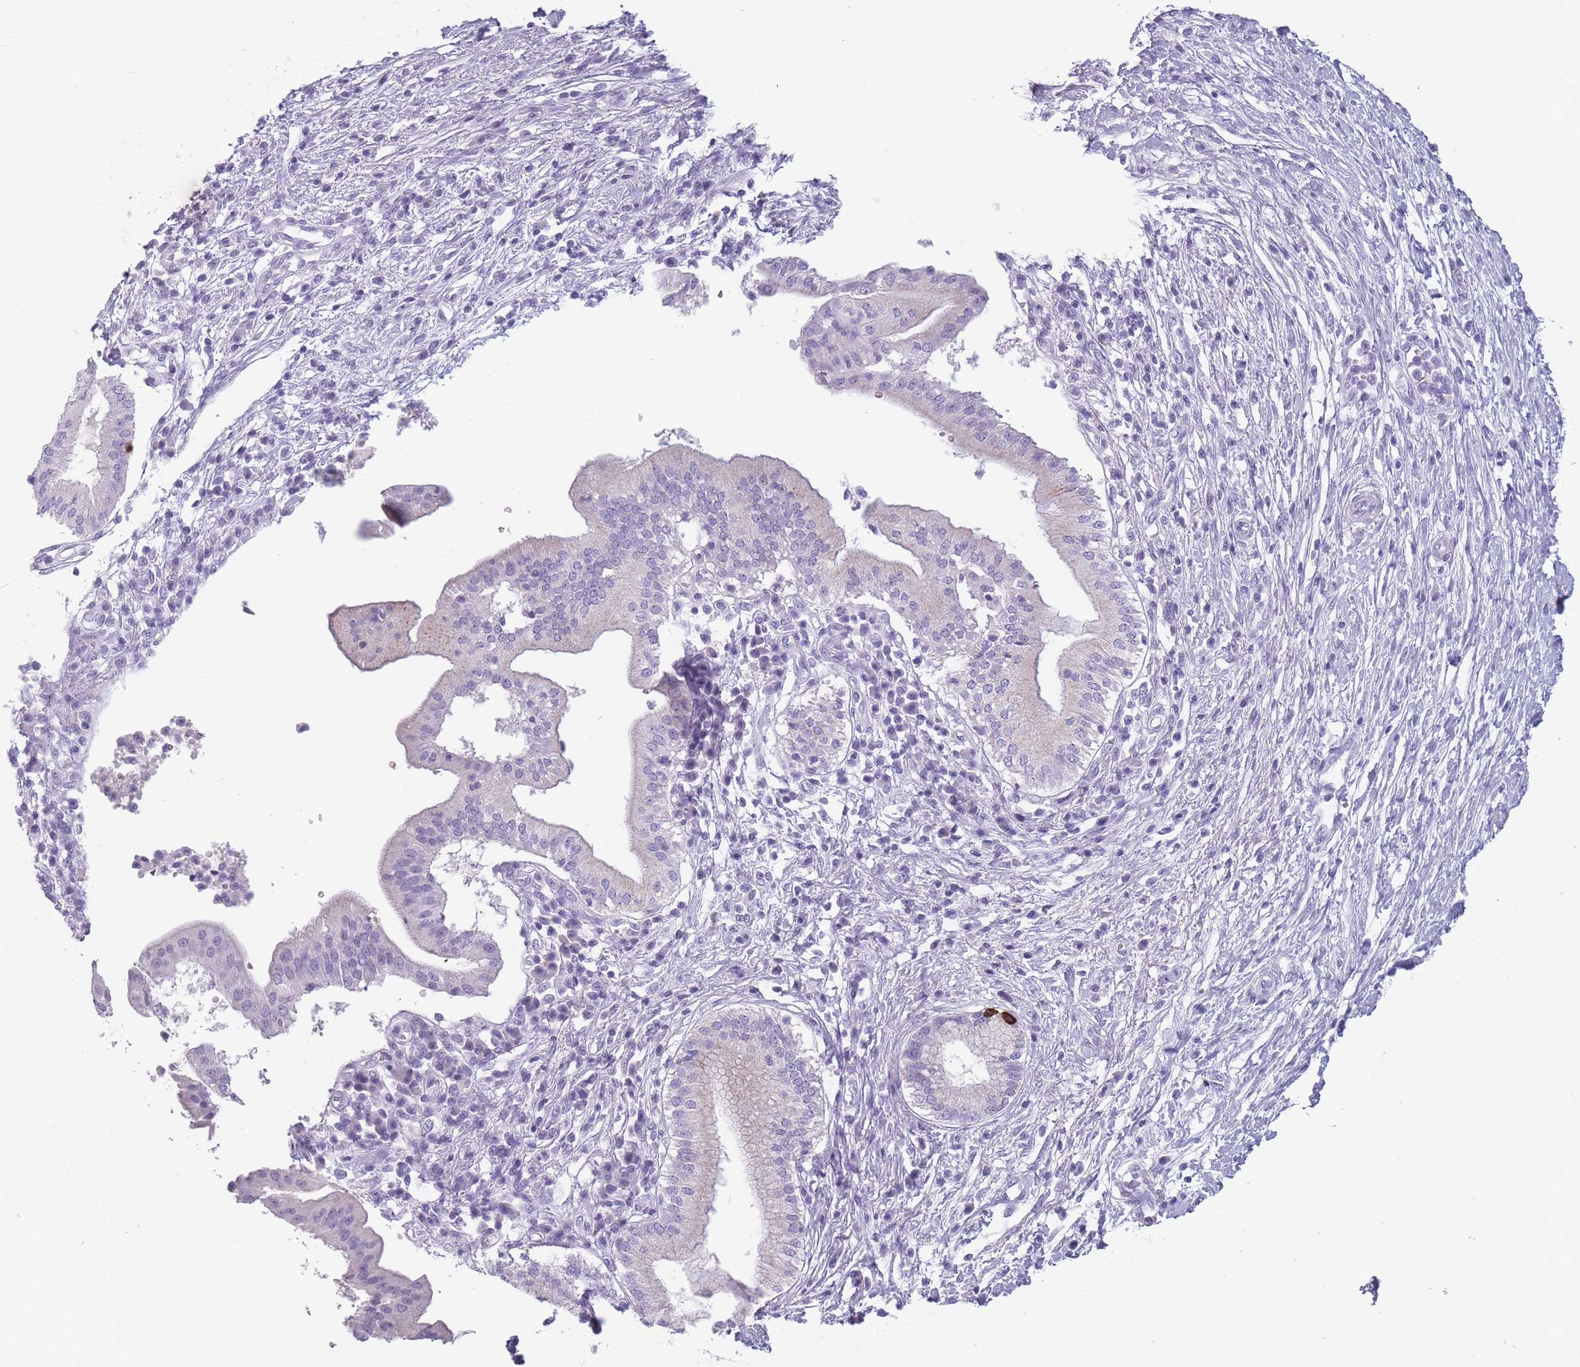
{"staining": {"intensity": "negative", "quantity": "none", "location": "none"}, "tissue": "pancreatic cancer", "cell_type": "Tumor cells", "image_type": "cancer", "snomed": [{"axis": "morphology", "description": "Adenocarcinoma, NOS"}, {"axis": "topography", "description": "Pancreas"}], "caption": "Tumor cells show no significant protein positivity in pancreatic cancer (adenocarcinoma).", "gene": "CCNO", "patient": {"sex": "male", "age": 68}}